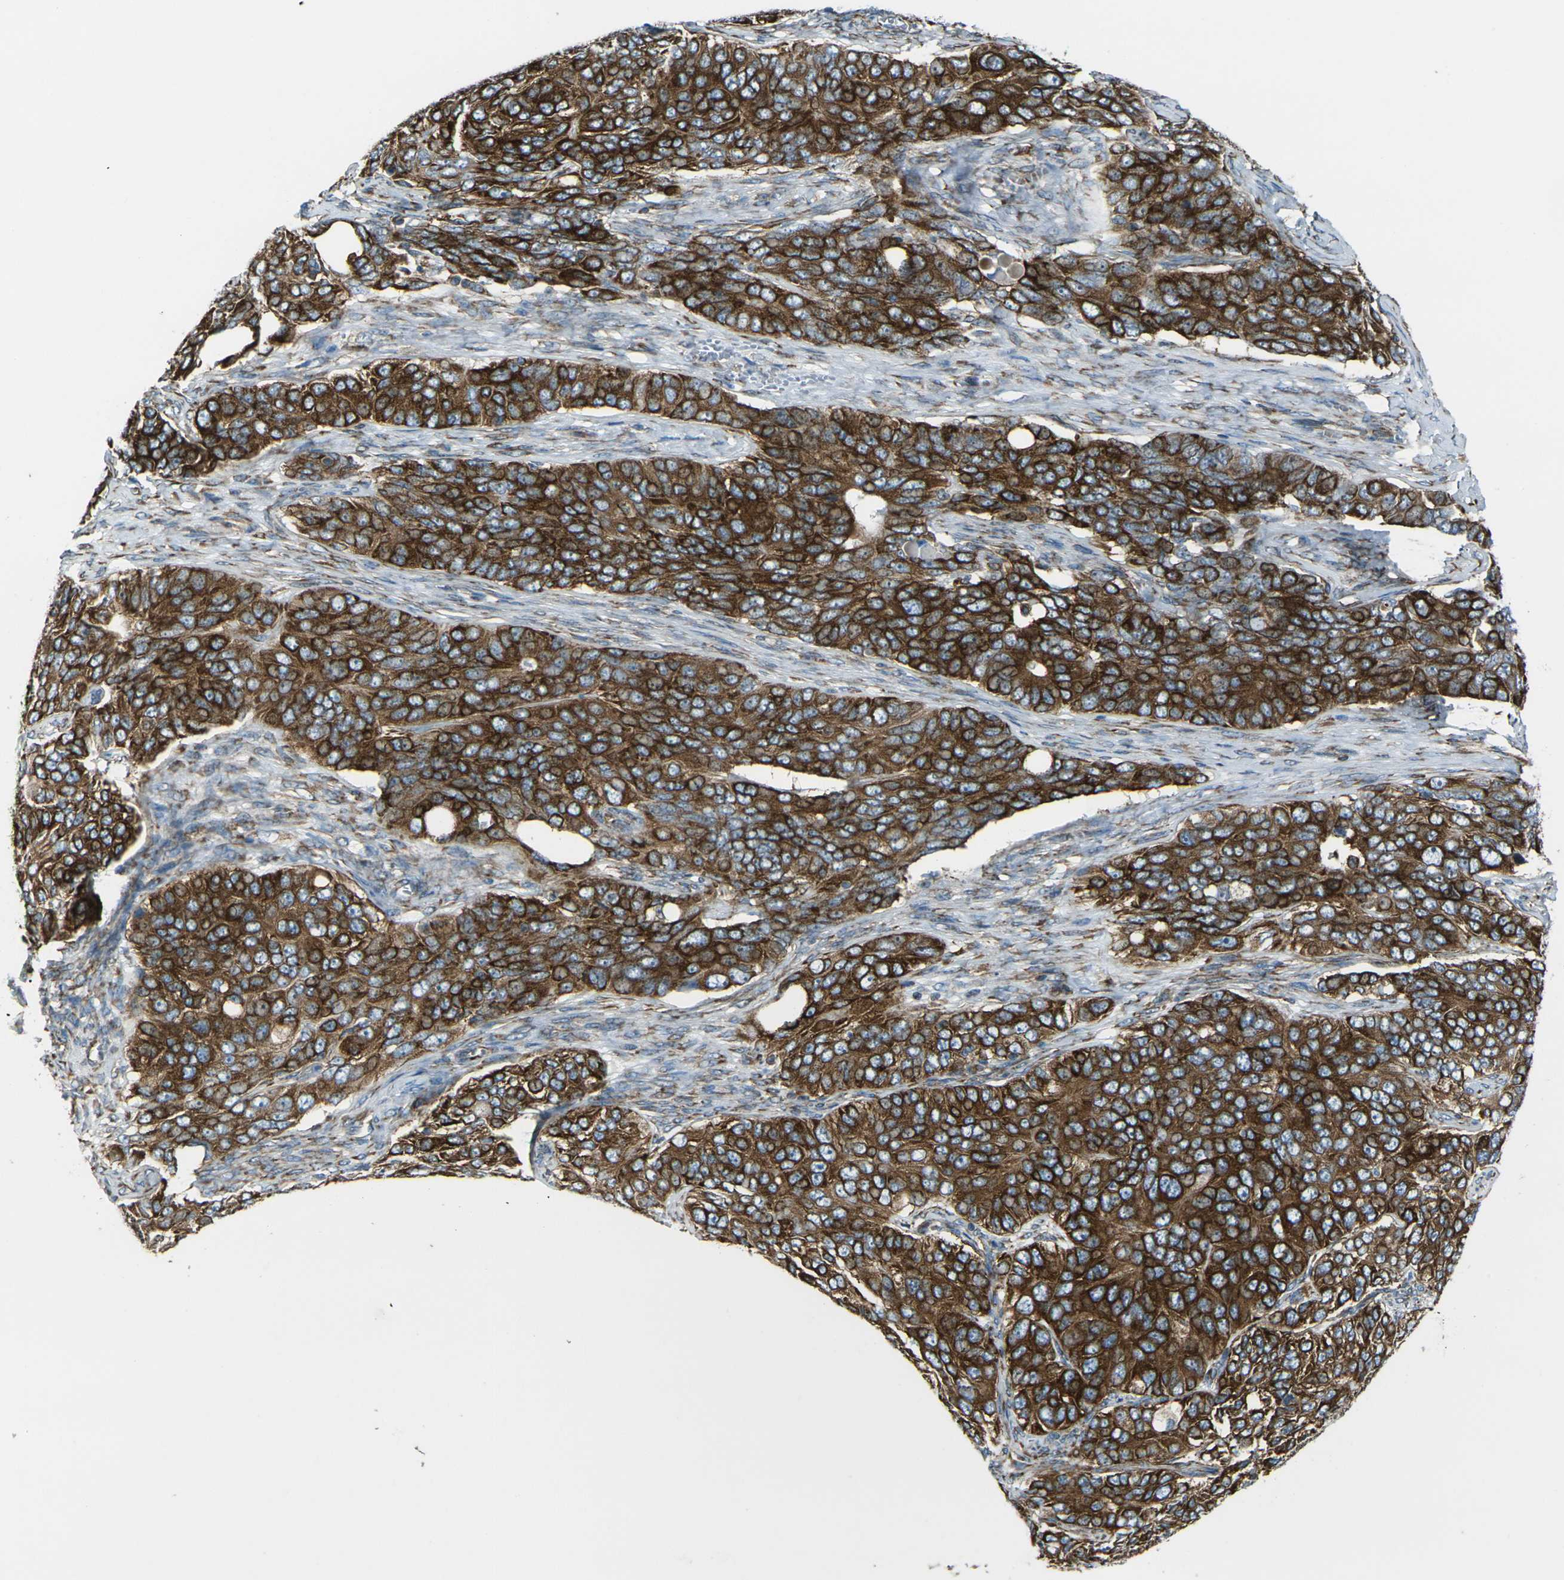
{"staining": {"intensity": "strong", "quantity": ">75%", "location": "cytoplasmic/membranous"}, "tissue": "ovarian cancer", "cell_type": "Tumor cells", "image_type": "cancer", "snomed": [{"axis": "morphology", "description": "Carcinoma, endometroid"}, {"axis": "topography", "description": "Ovary"}], "caption": "This photomicrograph shows immunohistochemistry (IHC) staining of ovarian cancer, with high strong cytoplasmic/membranous positivity in about >75% of tumor cells.", "gene": "CELSR2", "patient": {"sex": "female", "age": 51}}